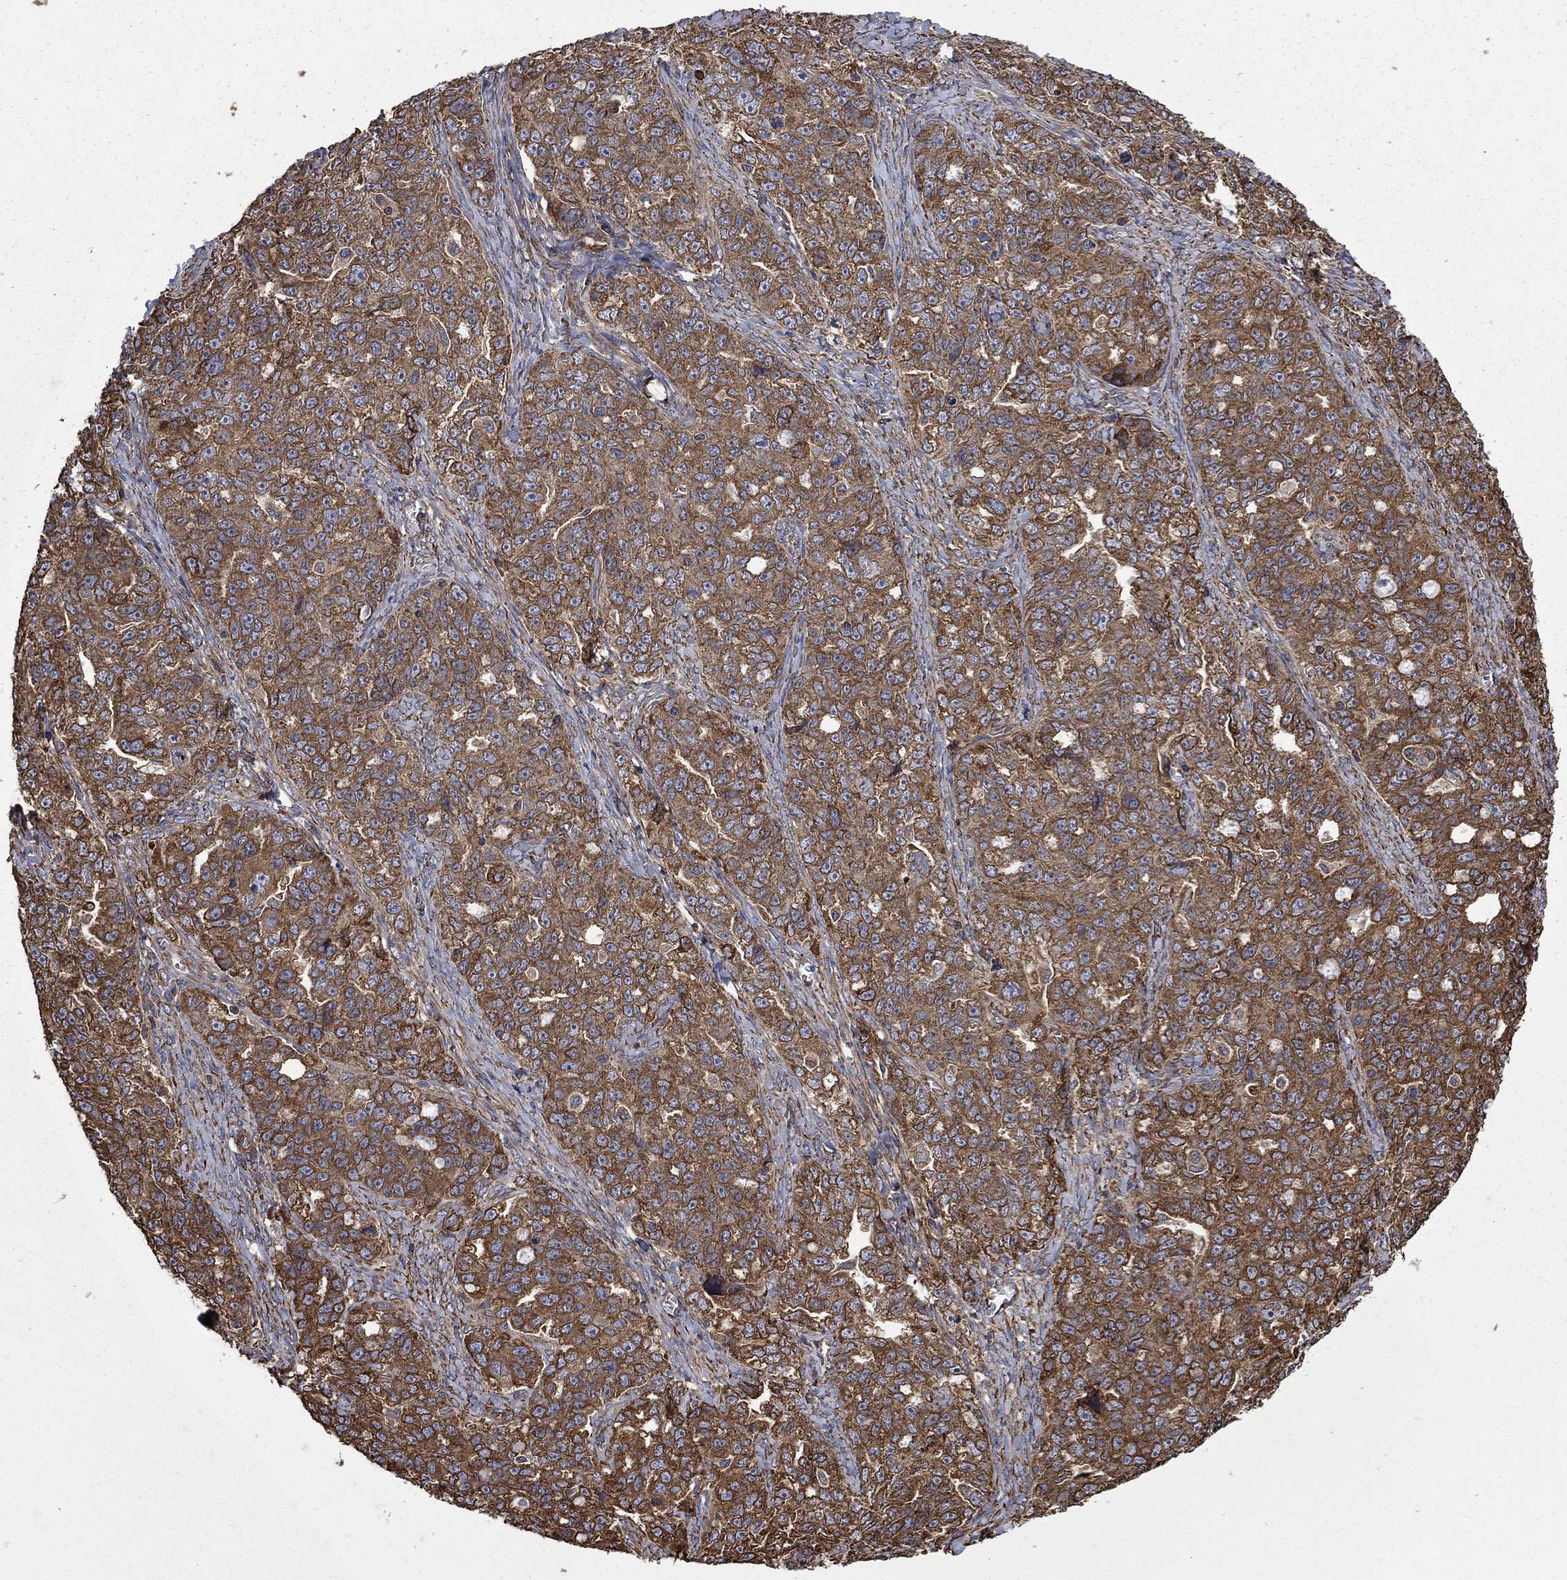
{"staining": {"intensity": "strong", "quantity": "25%-75%", "location": "cytoplasmic/membranous"}, "tissue": "ovarian cancer", "cell_type": "Tumor cells", "image_type": "cancer", "snomed": [{"axis": "morphology", "description": "Cystadenocarcinoma, serous, NOS"}, {"axis": "topography", "description": "Ovary"}], "caption": "A histopathology image showing strong cytoplasmic/membranous staining in about 25%-75% of tumor cells in ovarian cancer, as visualized by brown immunohistochemical staining.", "gene": "CUTC", "patient": {"sex": "female", "age": 51}}